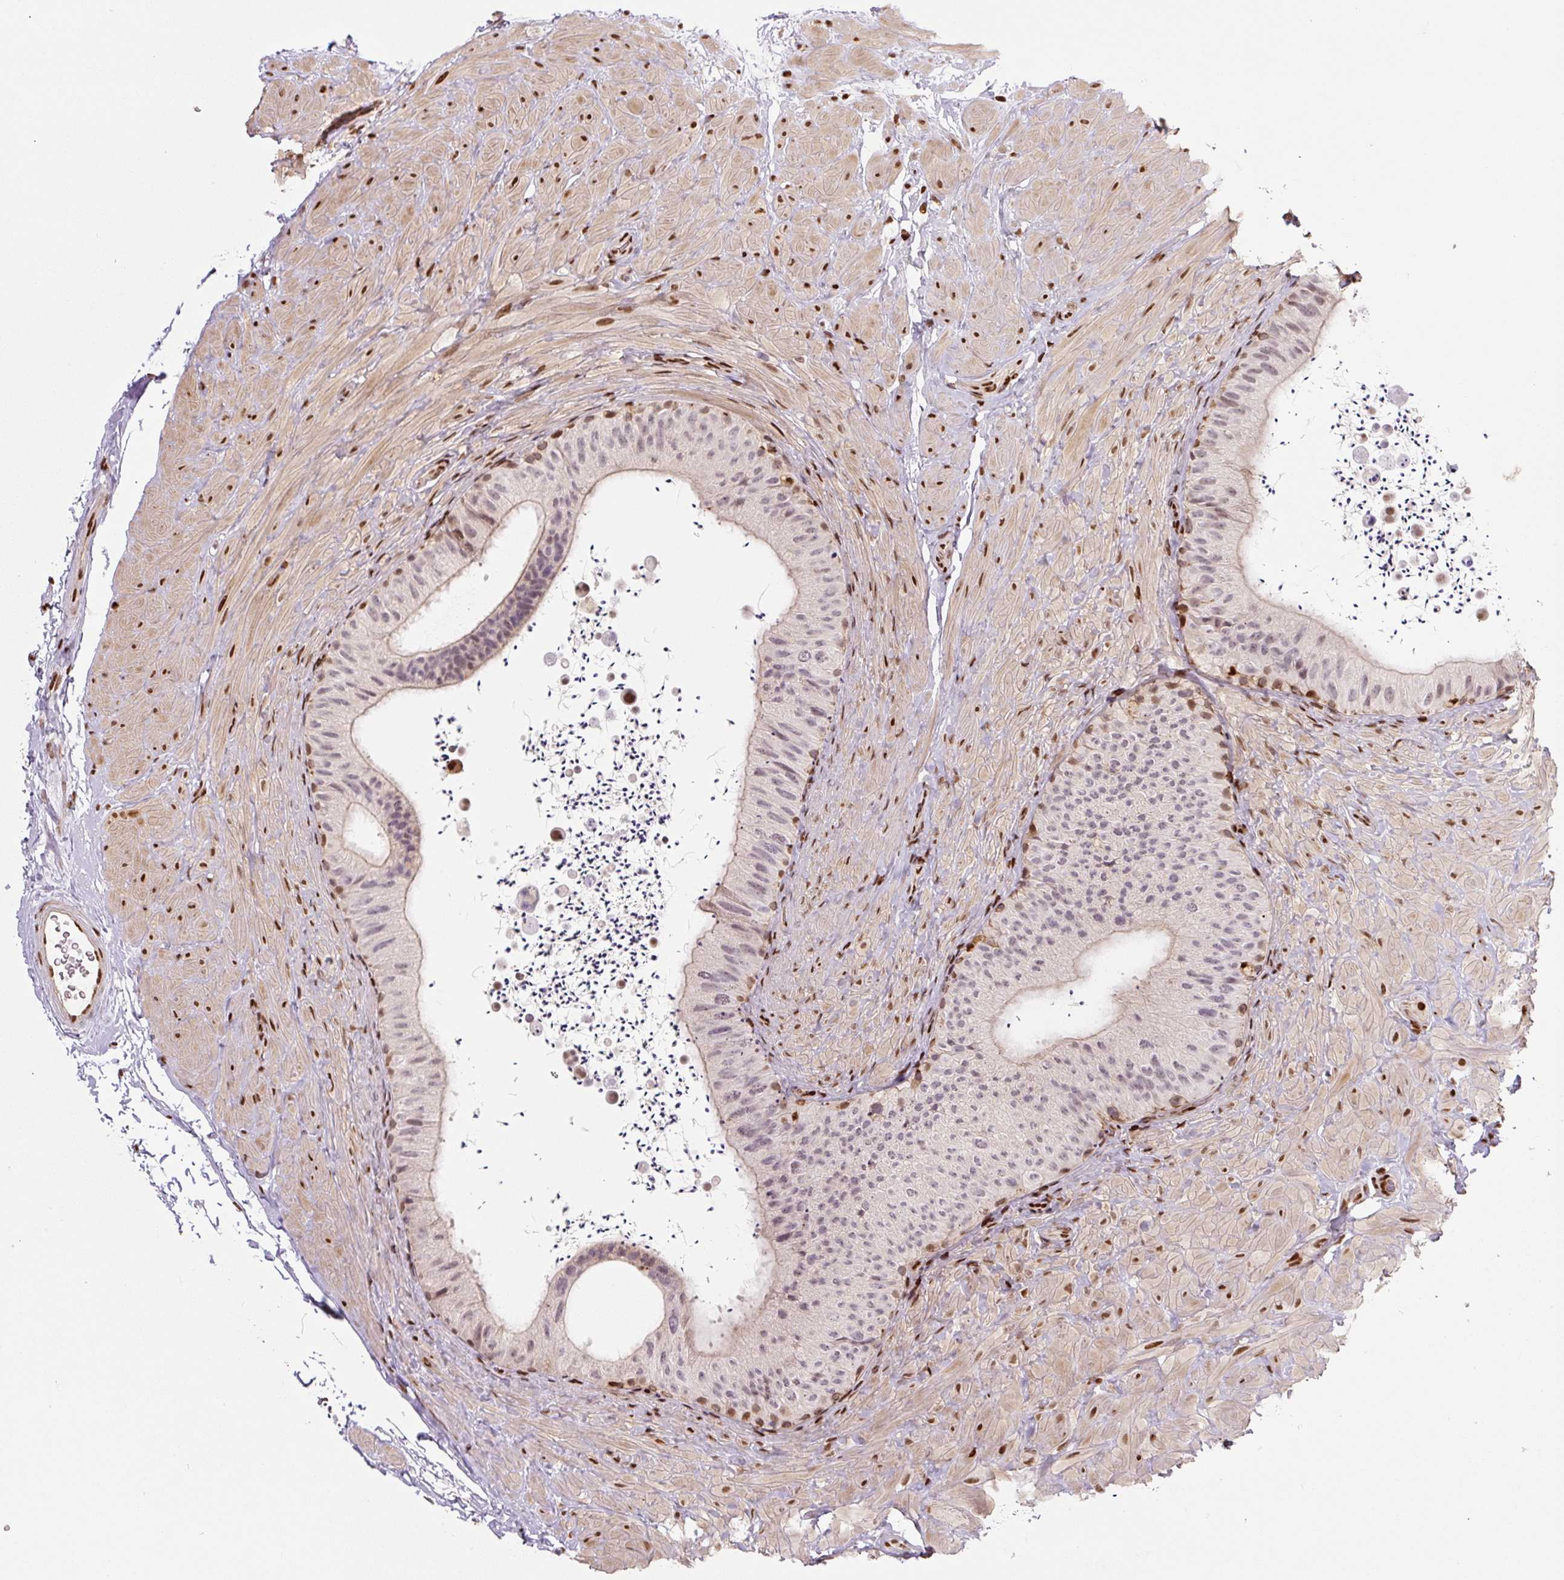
{"staining": {"intensity": "moderate", "quantity": "25%-75%", "location": "nuclear"}, "tissue": "epididymis", "cell_type": "Glandular cells", "image_type": "normal", "snomed": [{"axis": "morphology", "description": "Normal tissue, NOS"}, {"axis": "topography", "description": "Epididymis"}, {"axis": "topography", "description": "Peripheral nerve tissue"}], "caption": "Glandular cells demonstrate medium levels of moderate nuclear staining in approximately 25%-75% of cells in normal epididymis. (DAB (3,3'-diaminobenzidine) IHC, brown staining for protein, blue staining for nuclei).", "gene": "PYDC2", "patient": {"sex": "male", "age": 32}}